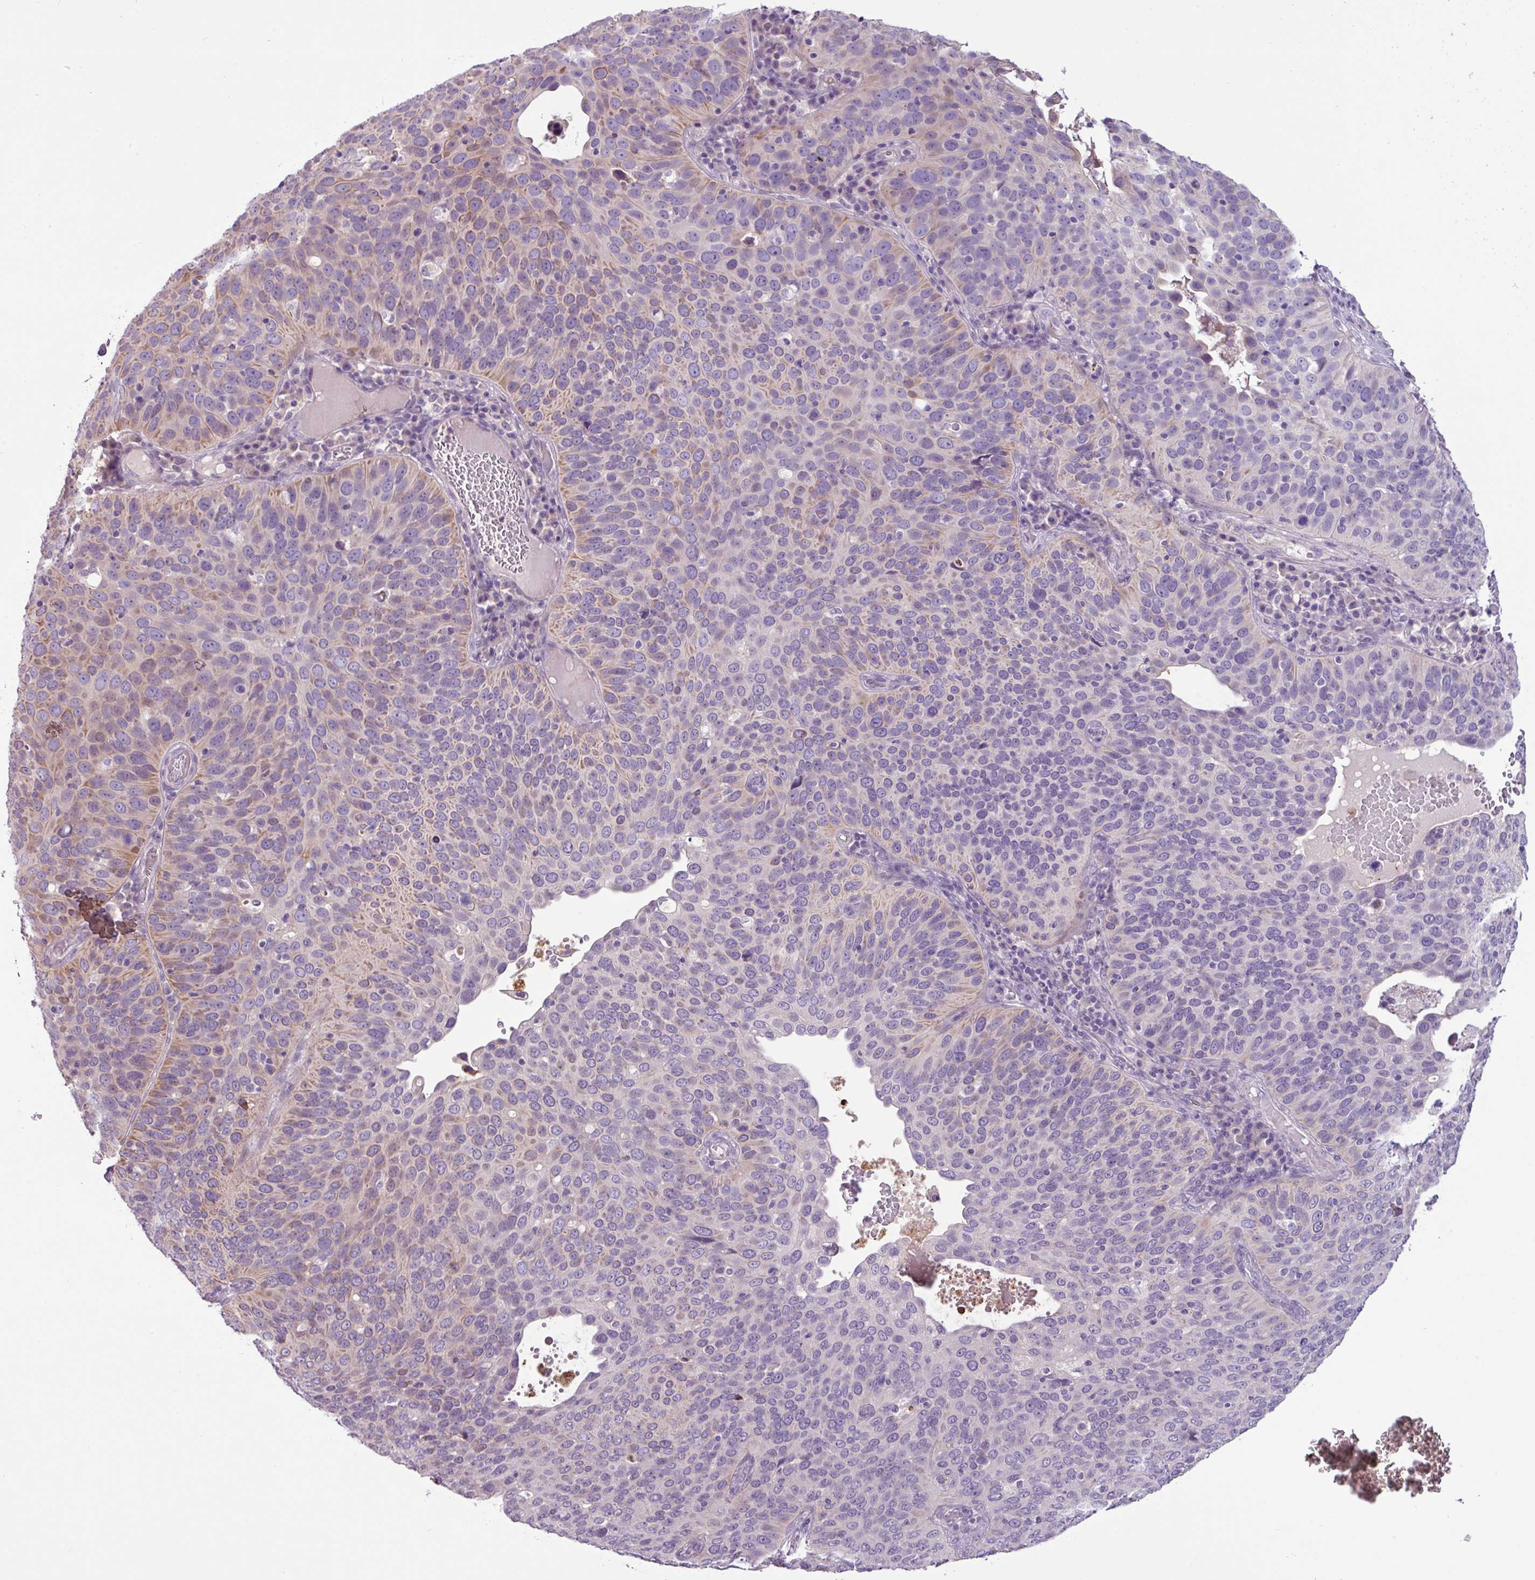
{"staining": {"intensity": "weak", "quantity": "<25%", "location": "cytoplasmic/membranous"}, "tissue": "cervical cancer", "cell_type": "Tumor cells", "image_type": "cancer", "snomed": [{"axis": "morphology", "description": "Squamous cell carcinoma, NOS"}, {"axis": "topography", "description": "Cervix"}], "caption": "This is an immunohistochemistry photomicrograph of cervical squamous cell carcinoma. There is no staining in tumor cells.", "gene": "PNLDC1", "patient": {"sex": "female", "age": 36}}